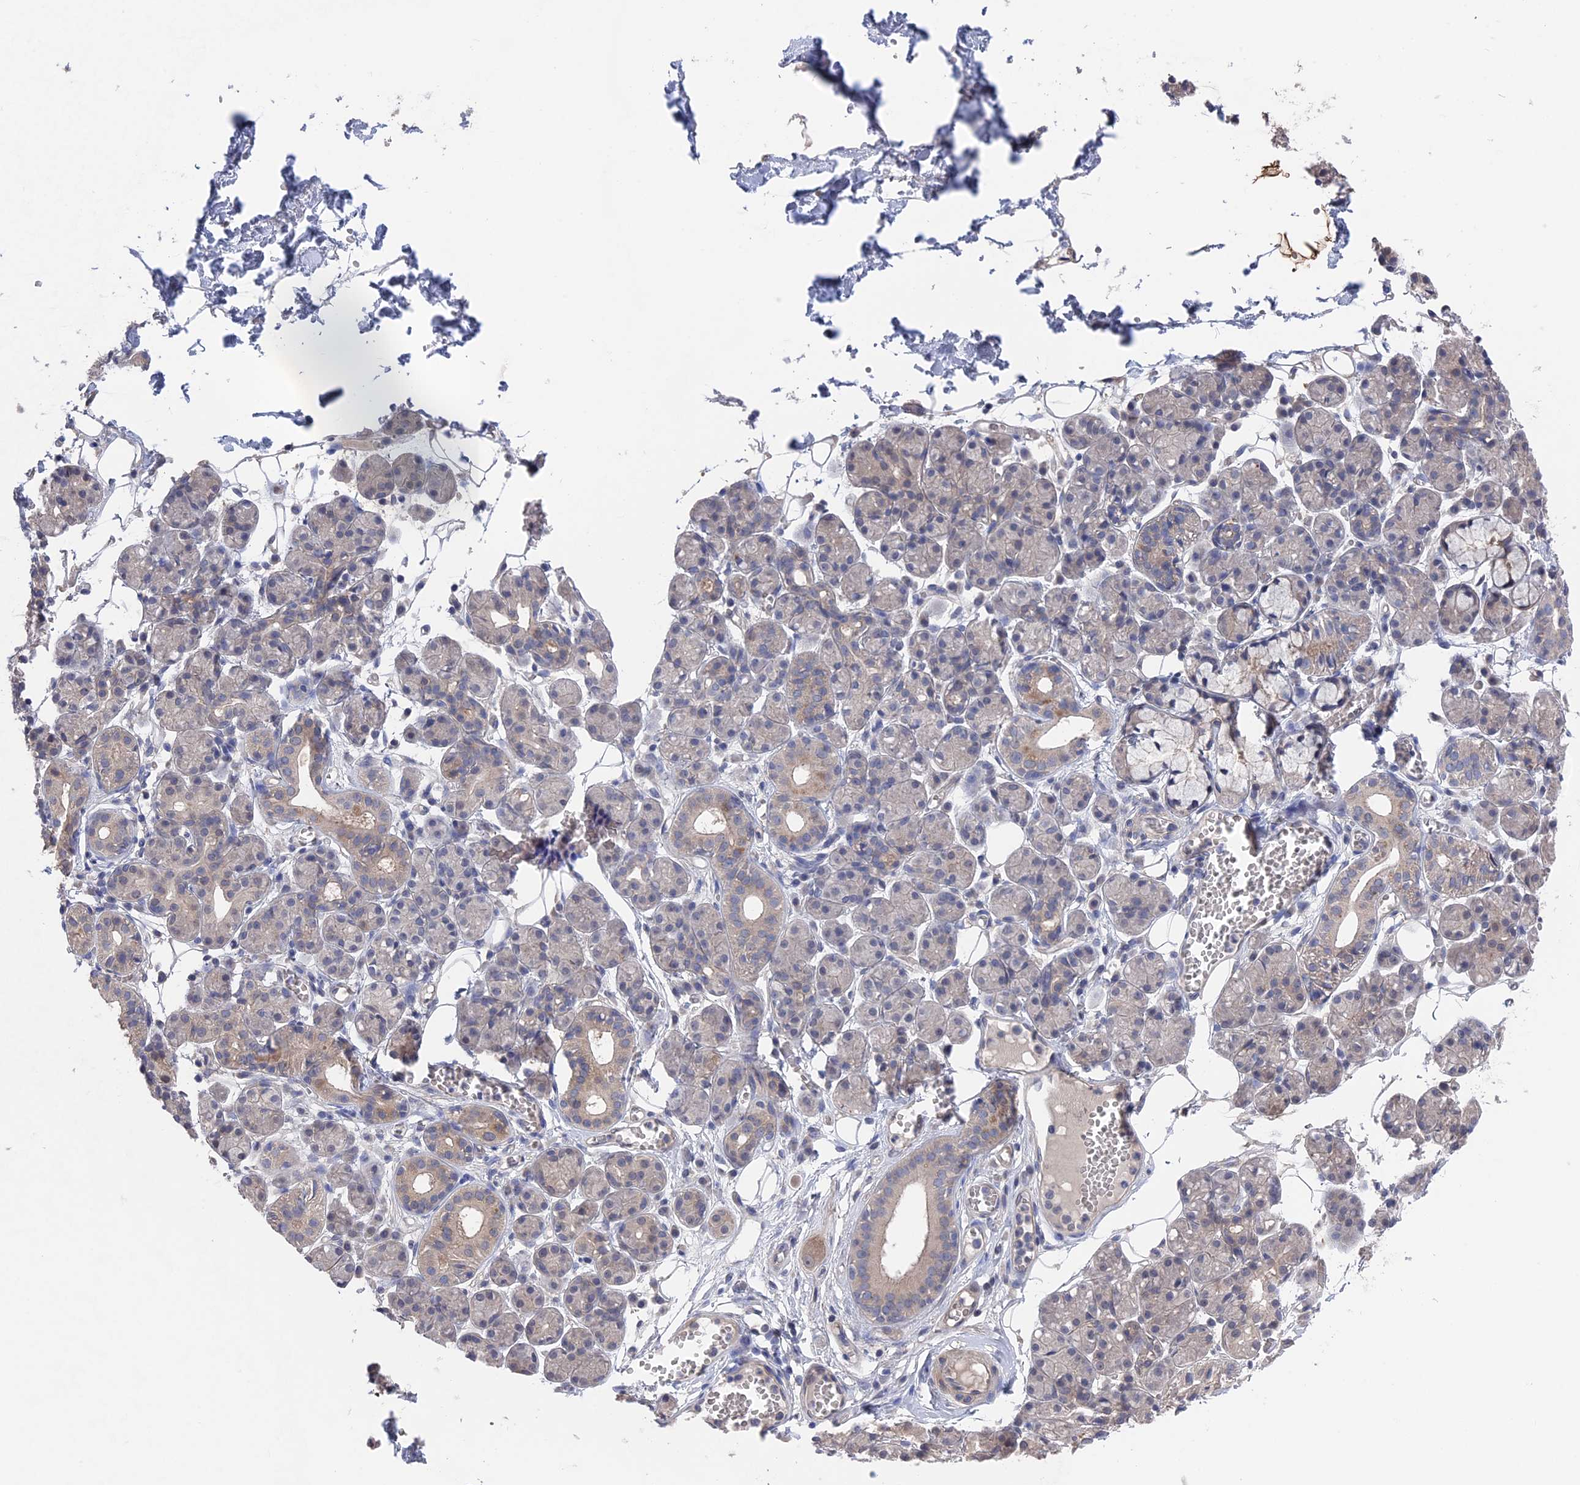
{"staining": {"intensity": "weak", "quantity": "<25%", "location": "cytoplasmic/membranous"}, "tissue": "salivary gland", "cell_type": "Glandular cells", "image_type": "normal", "snomed": [{"axis": "morphology", "description": "Normal tissue, NOS"}, {"axis": "topography", "description": "Salivary gland"}], "caption": "Salivary gland was stained to show a protein in brown. There is no significant expression in glandular cells. Nuclei are stained in blue.", "gene": "NUTF2", "patient": {"sex": "male", "age": 63}}